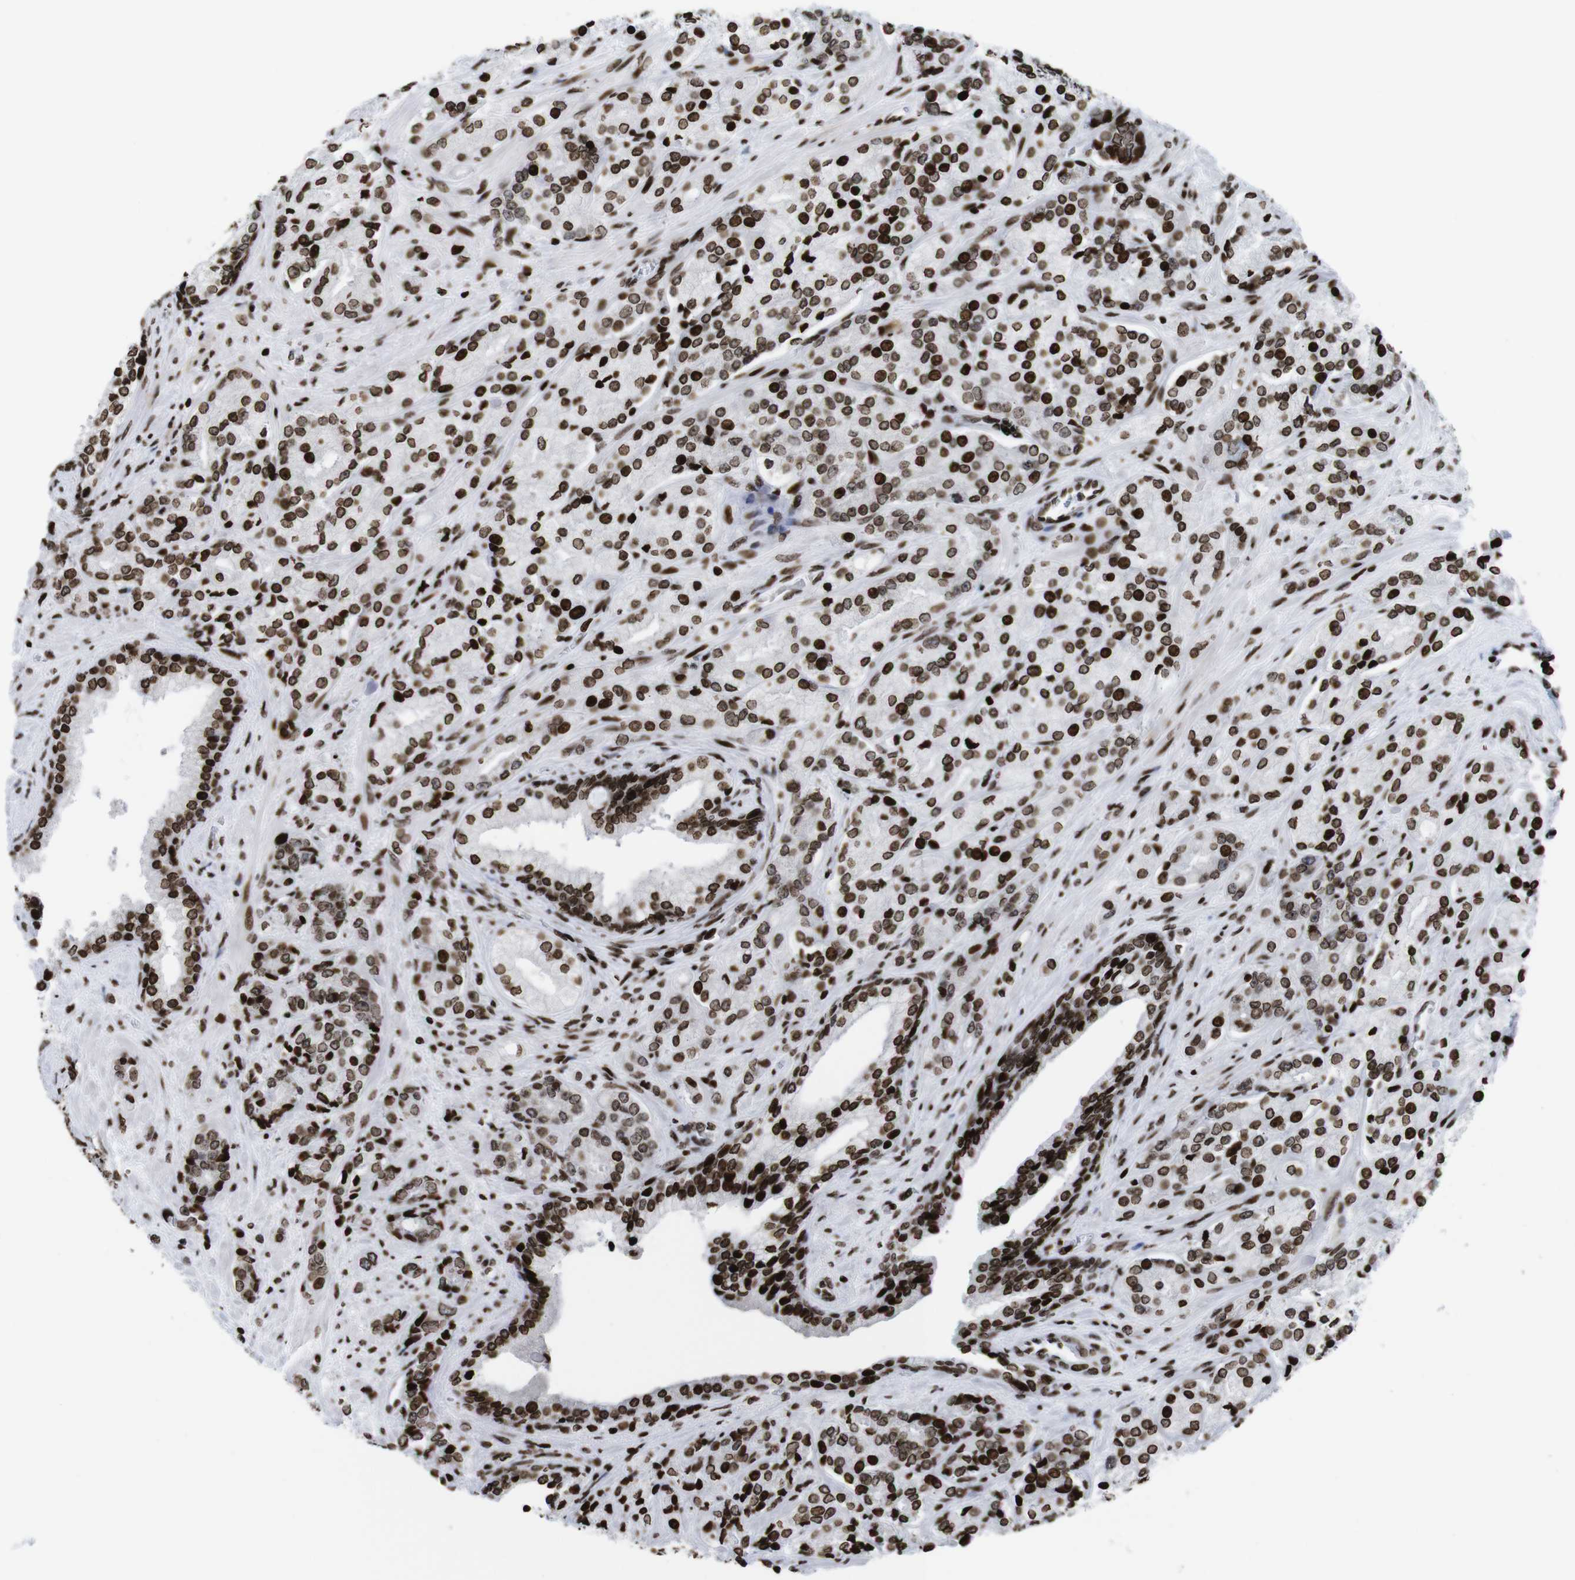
{"staining": {"intensity": "strong", "quantity": ">75%", "location": "cytoplasmic/membranous,nuclear"}, "tissue": "prostate cancer", "cell_type": "Tumor cells", "image_type": "cancer", "snomed": [{"axis": "morphology", "description": "Adenocarcinoma, High grade"}, {"axis": "topography", "description": "Prostate"}], "caption": "Protein expression analysis of prostate cancer (high-grade adenocarcinoma) reveals strong cytoplasmic/membranous and nuclear staining in about >75% of tumor cells. (Stains: DAB (3,3'-diaminobenzidine) in brown, nuclei in blue, Microscopy: brightfield microscopy at high magnification).", "gene": "H1-4", "patient": {"sex": "male", "age": 71}}